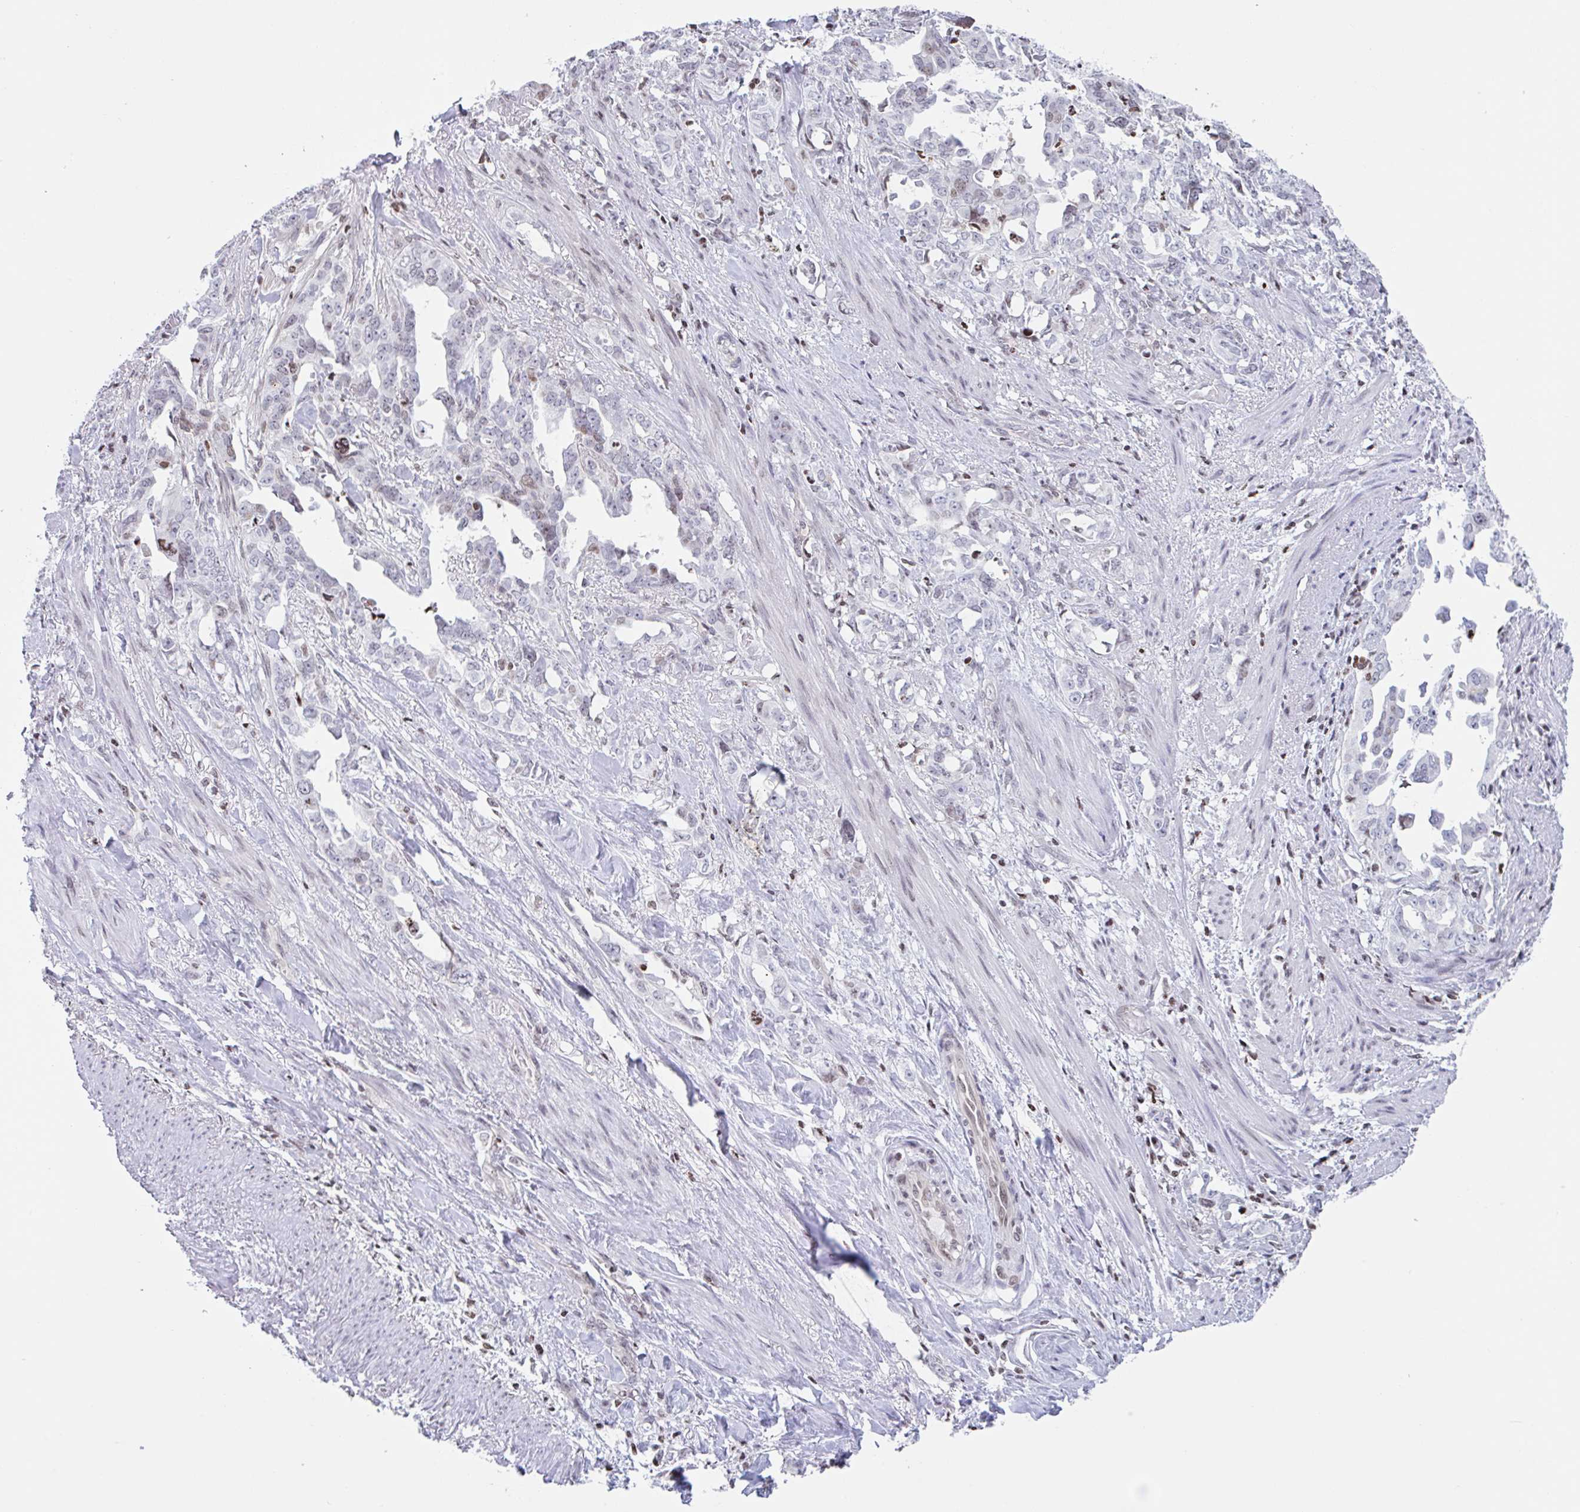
{"staining": {"intensity": "weak", "quantity": "<25%", "location": "nuclear"}, "tissue": "endometrial cancer", "cell_type": "Tumor cells", "image_type": "cancer", "snomed": [{"axis": "morphology", "description": "Adenocarcinoma, NOS"}, {"axis": "topography", "description": "Endometrium"}], "caption": "Human endometrial cancer stained for a protein using immunohistochemistry displays no staining in tumor cells.", "gene": "NOL6", "patient": {"sex": "female", "age": 65}}